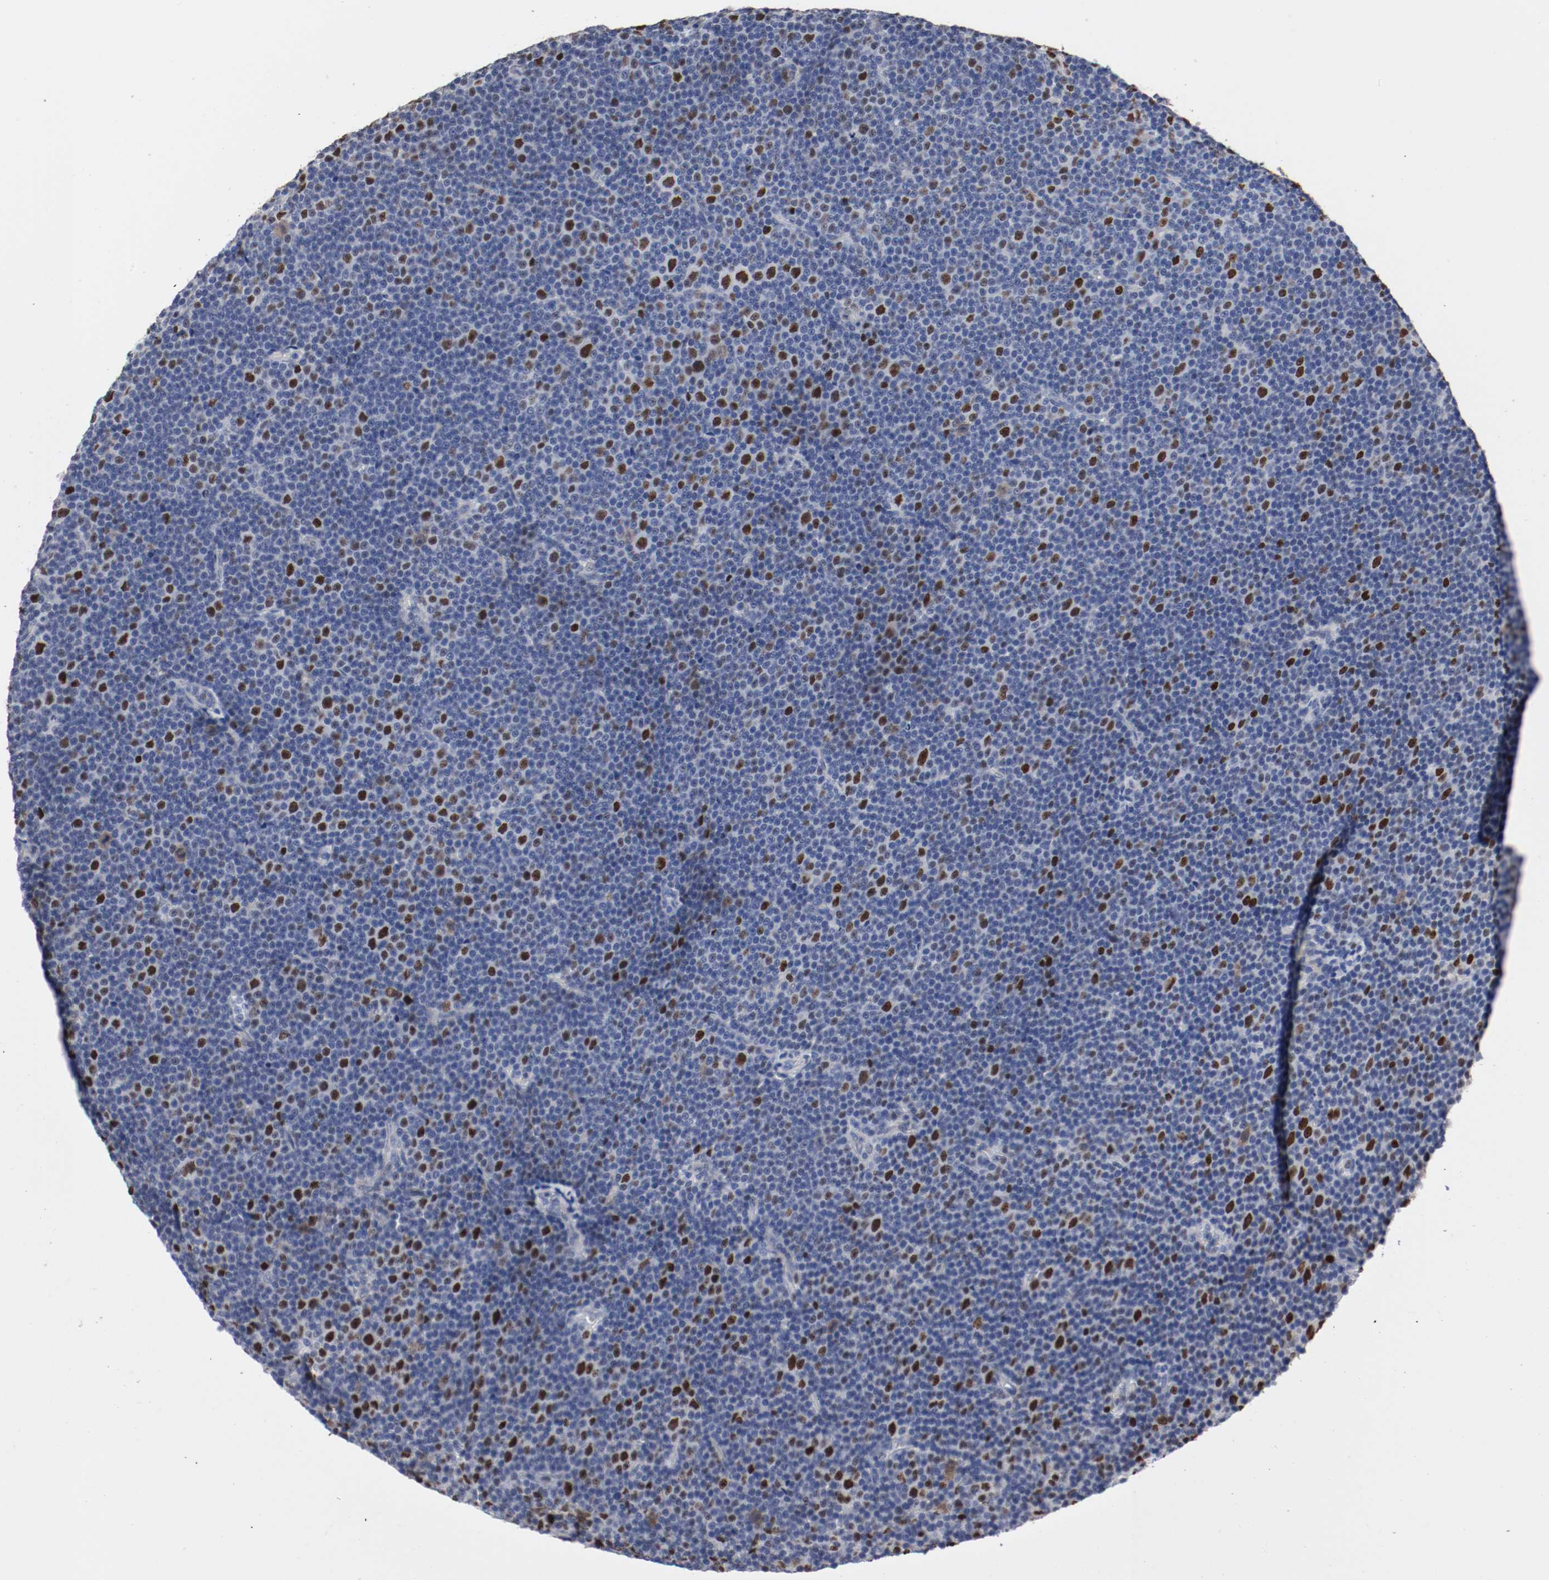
{"staining": {"intensity": "strong", "quantity": "<25%", "location": "nuclear"}, "tissue": "lymphoma", "cell_type": "Tumor cells", "image_type": "cancer", "snomed": [{"axis": "morphology", "description": "Malignant lymphoma, non-Hodgkin's type, Low grade"}, {"axis": "topography", "description": "Lymph node"}], "caption": "IHC (DAB) staining of malignant lymphoma, non-Hodgkin's type (low-grade) shows strong nuclear protein expression in about <25% of tumor cells.", "gene": "MCM6", "patient": {"sex": "female", "age": 67}}